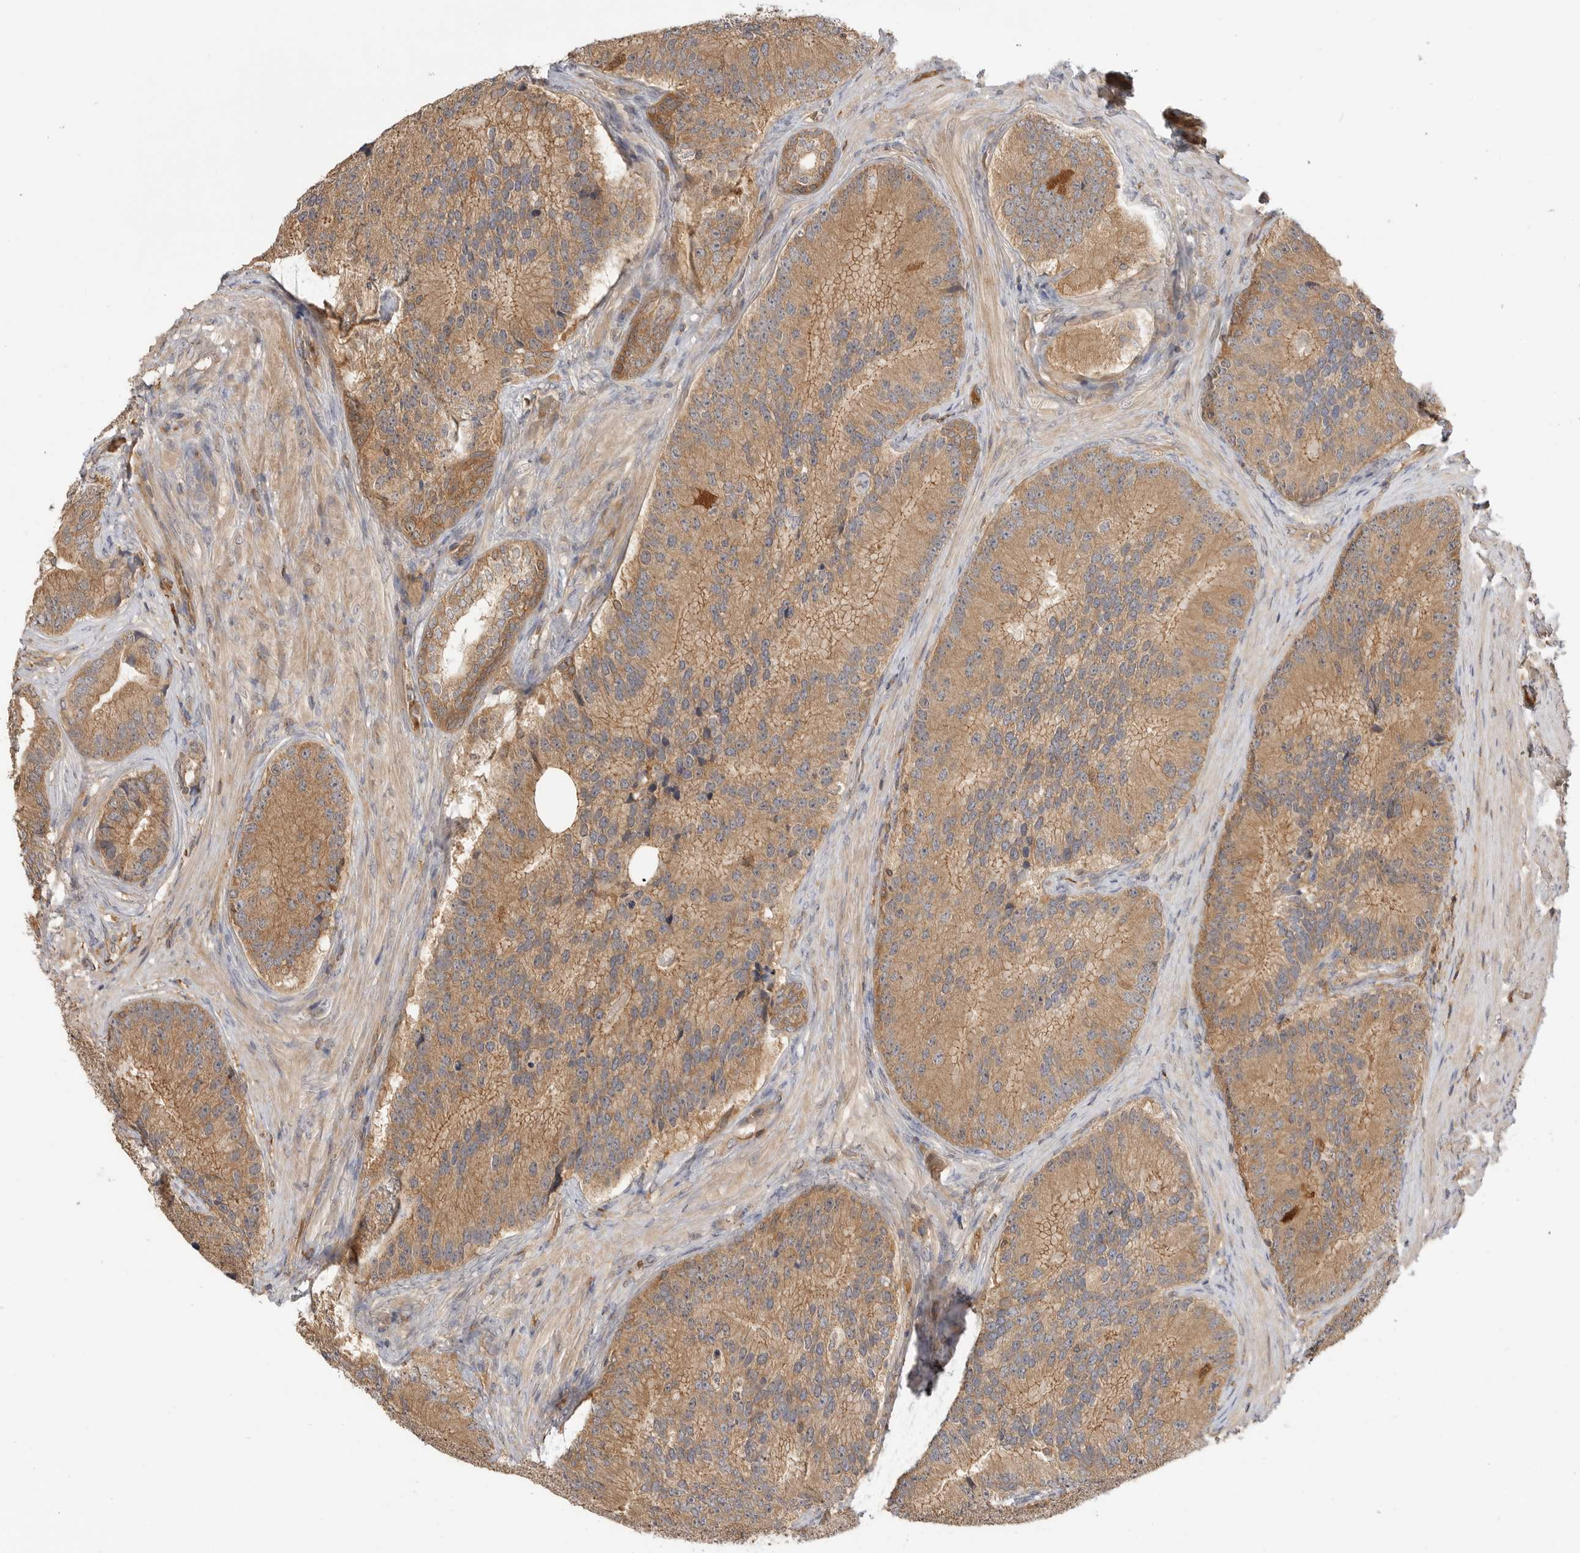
{"staining": {"intensity": "moderate", "quantity": ">75%", "location": "cytoplasmic/membranous"}, "tissue": "prostate cancer", "cell_type": "Tumor cells", "image_type": "cancer", "snomed": [{"axis": "morphology", "description": "Adenocarcinoma, High grade"}, {"axis": "topography", "description": "Prostate"}], "caption": "Tumor cells display medium levels of moderate cytoplasmic/membranous positivity in about >75% of cells in human prostate high-grade adenocarcinoma.", "gene": "CLDN12", "patient": {"sex": "male", "age": 70}}